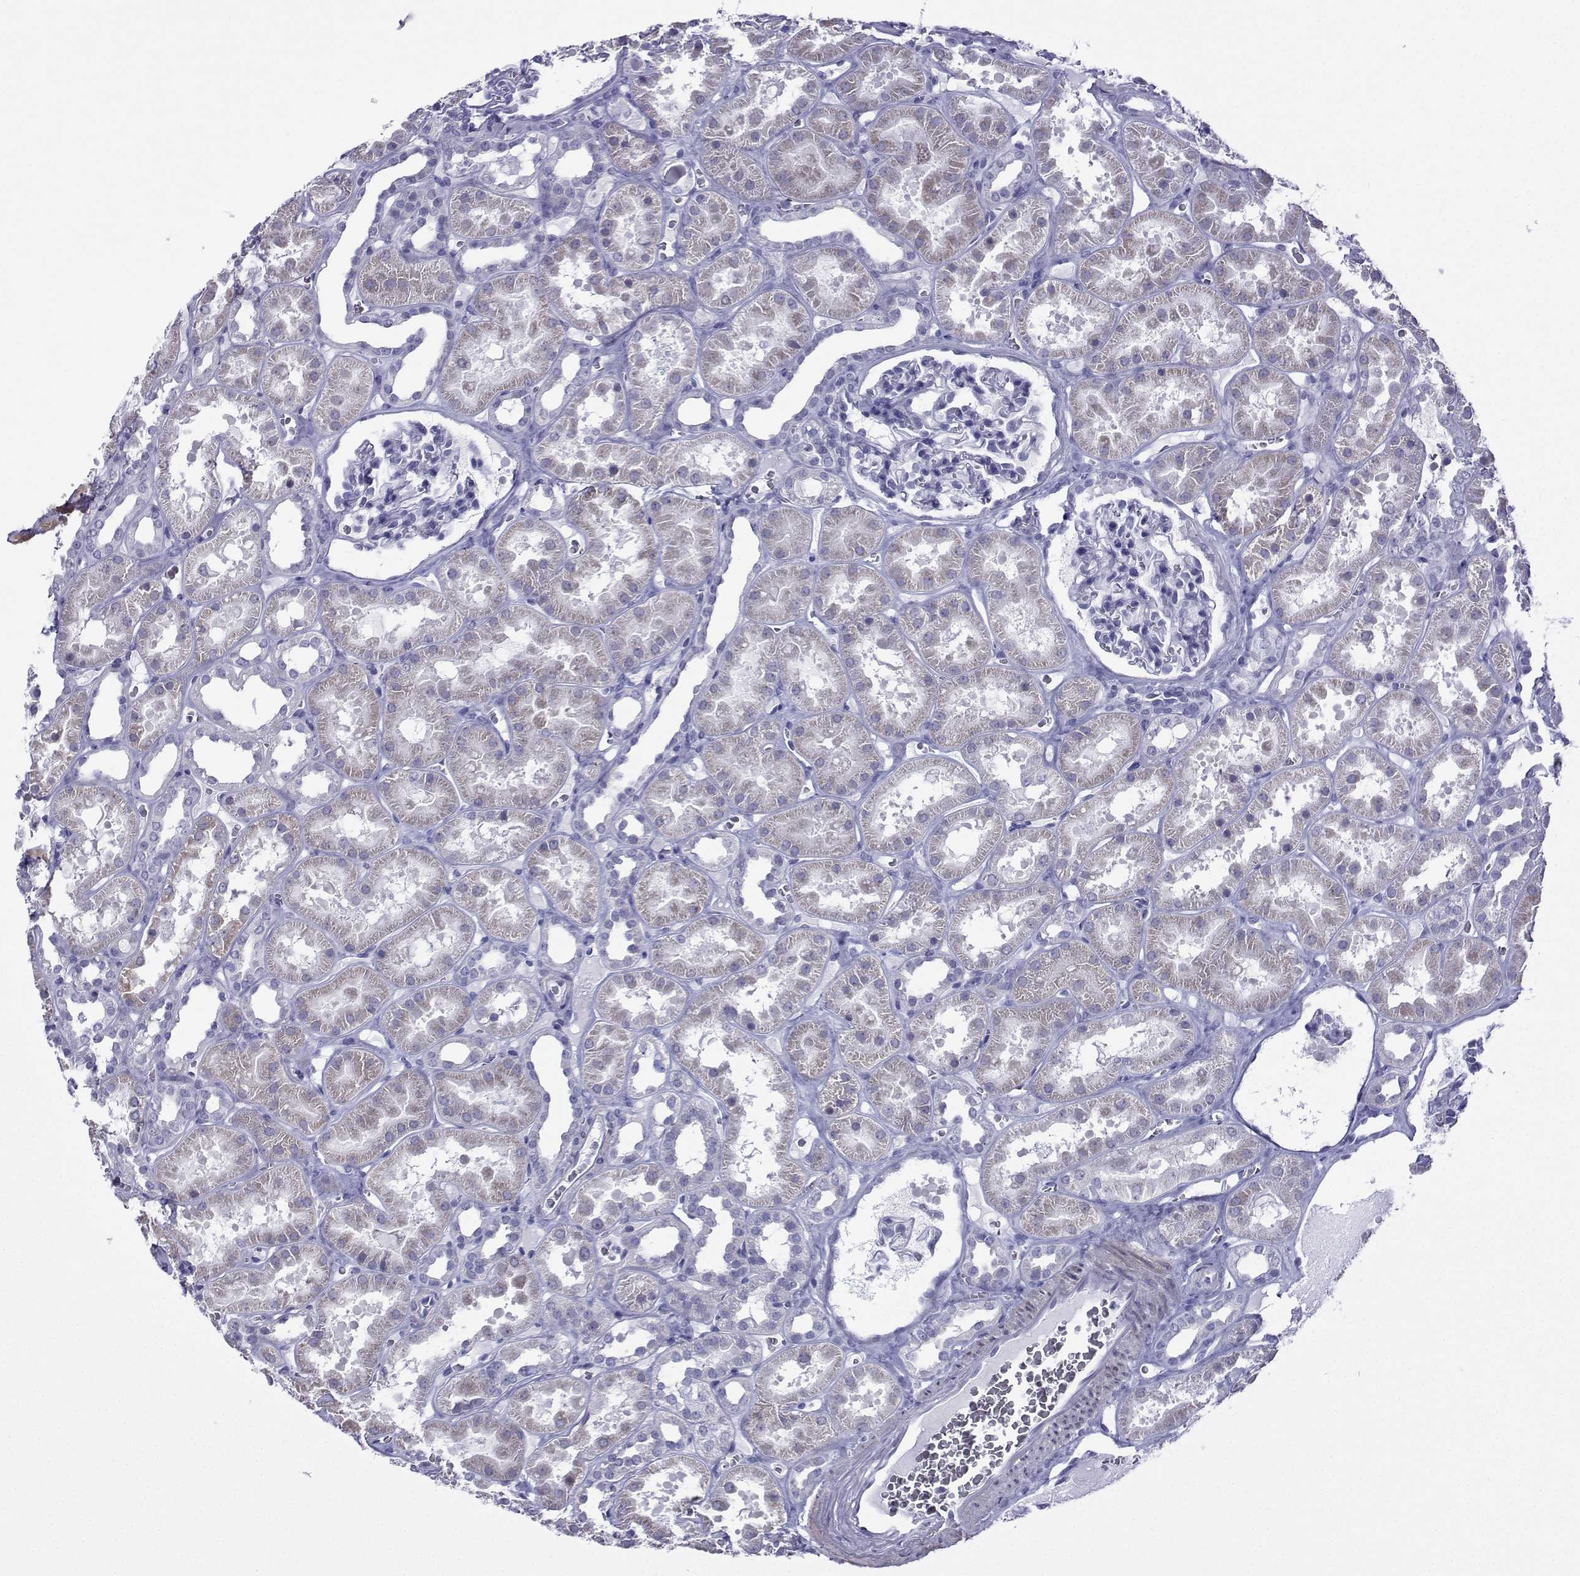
{"staining": {"intensity": "negative", "quantity": "none", "location": "none"}, "tissue": "kidney", "cell_type": "Cells in glomeruli", "image_type": "normal", "snomed": [{"axis": "morphology", "description": "Normal tissue, NOS"}, {"axis": "topography", "description": "Kidney"}], "caption": "Cells in glomeruli show no significant positivity in unremarkable kidney.", "gene": "KIF17", "patient": {"sex": "female", "age": 41}}